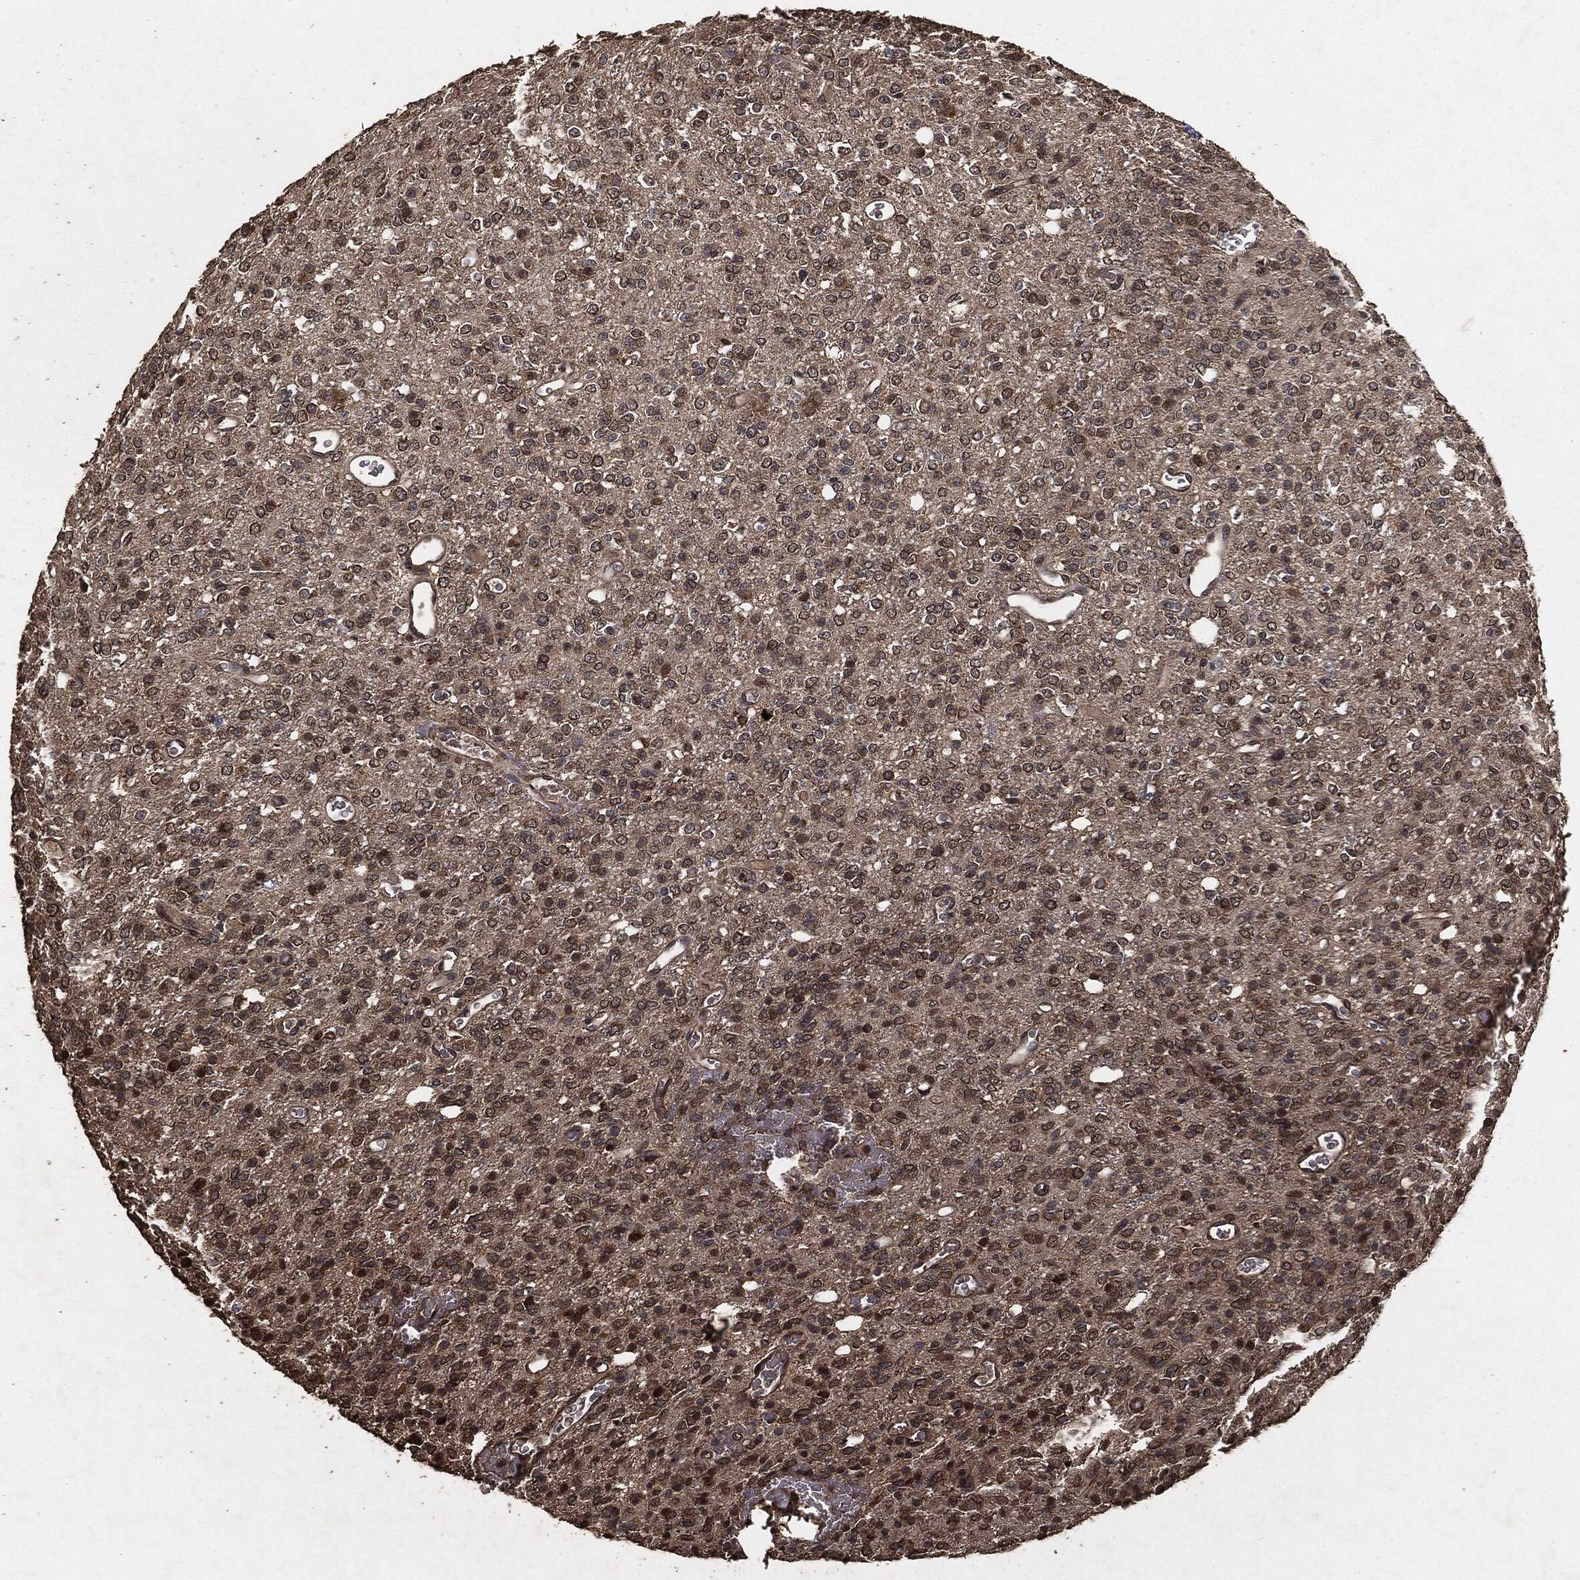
{"staining": {"intensity": "moderate", "quantity": "25%-75%", "location": "cytoplasmic/membranous"}, "tissue": "glioma", "cell_type": "Tumor cells", "image_type": "cancer", "snomed": [{"axis": "morphology", "description": "Glioma, malignant, Low grade"}, {"axis": "topography", "description": "Brain"}], "caption": "A photomicrograph of human malignant glioma (low-grade) stained for a protein exhibits moderate cytoplasmic/membranous brown staining in tumor cells.", "gene": "AKT1S1", "patient": {"sex": "female", "age": 45}}